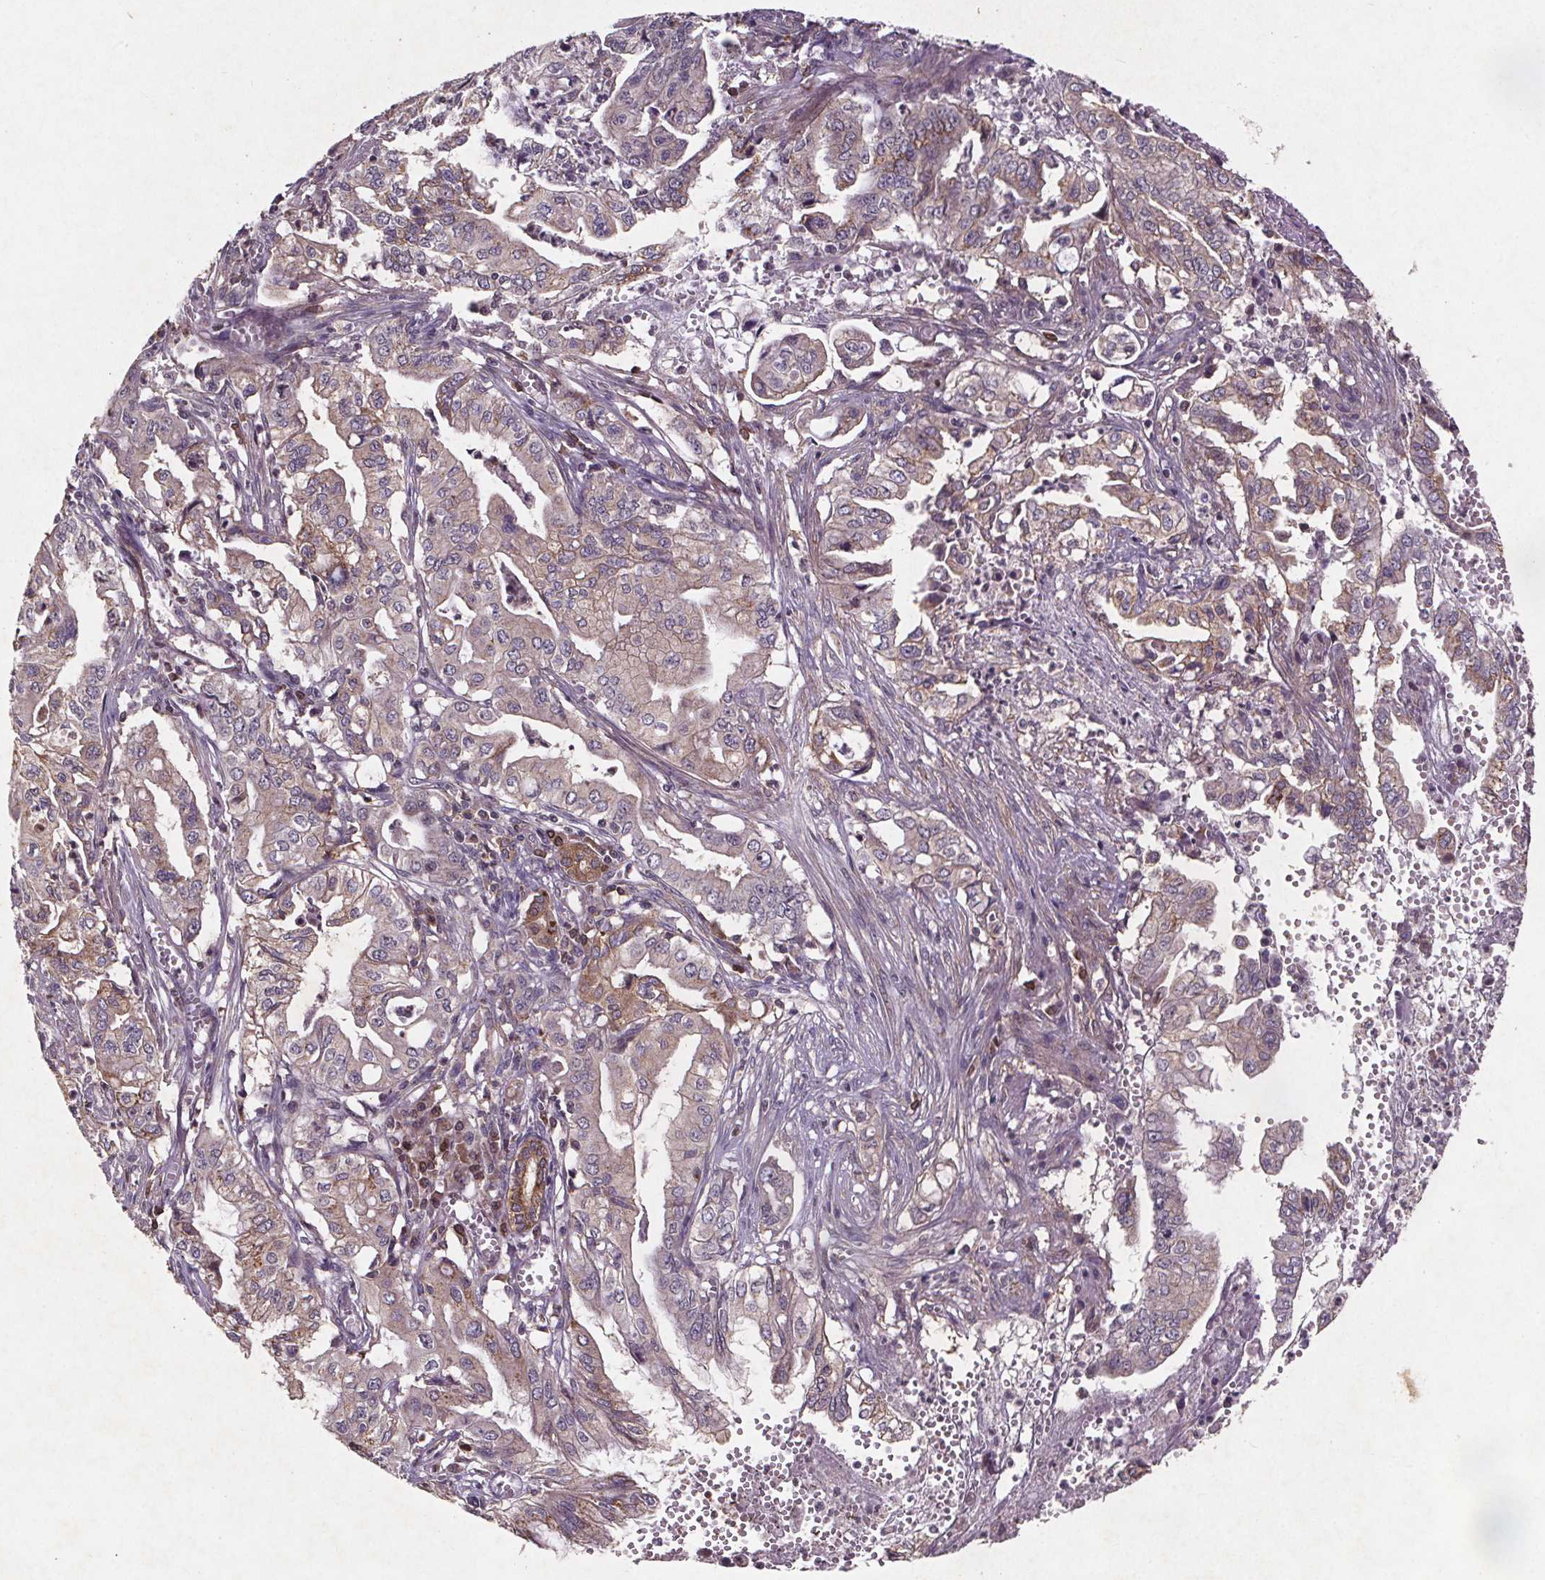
{"staining": {"intensity": "negative", "quantity": "none", "location": "none"}, "tissue": "pancreatic cancer", "cell_type": "Tumor cells", "image_type": "cancer", "snomed": [{"axis": "morphology", "description": "Adenocarcinoma, NOS"}, {"axis": "topography", "description": "Pancreas"}], "caption": "There is no significant positivity in tumor cells of pancreatic cancer (adenocarcinoma). (DAB immunohistochemistry visualized using brightfield microscopy, high magnification).", "gene": "STRN3", "patient": {"sex": "male", "age": 68}}